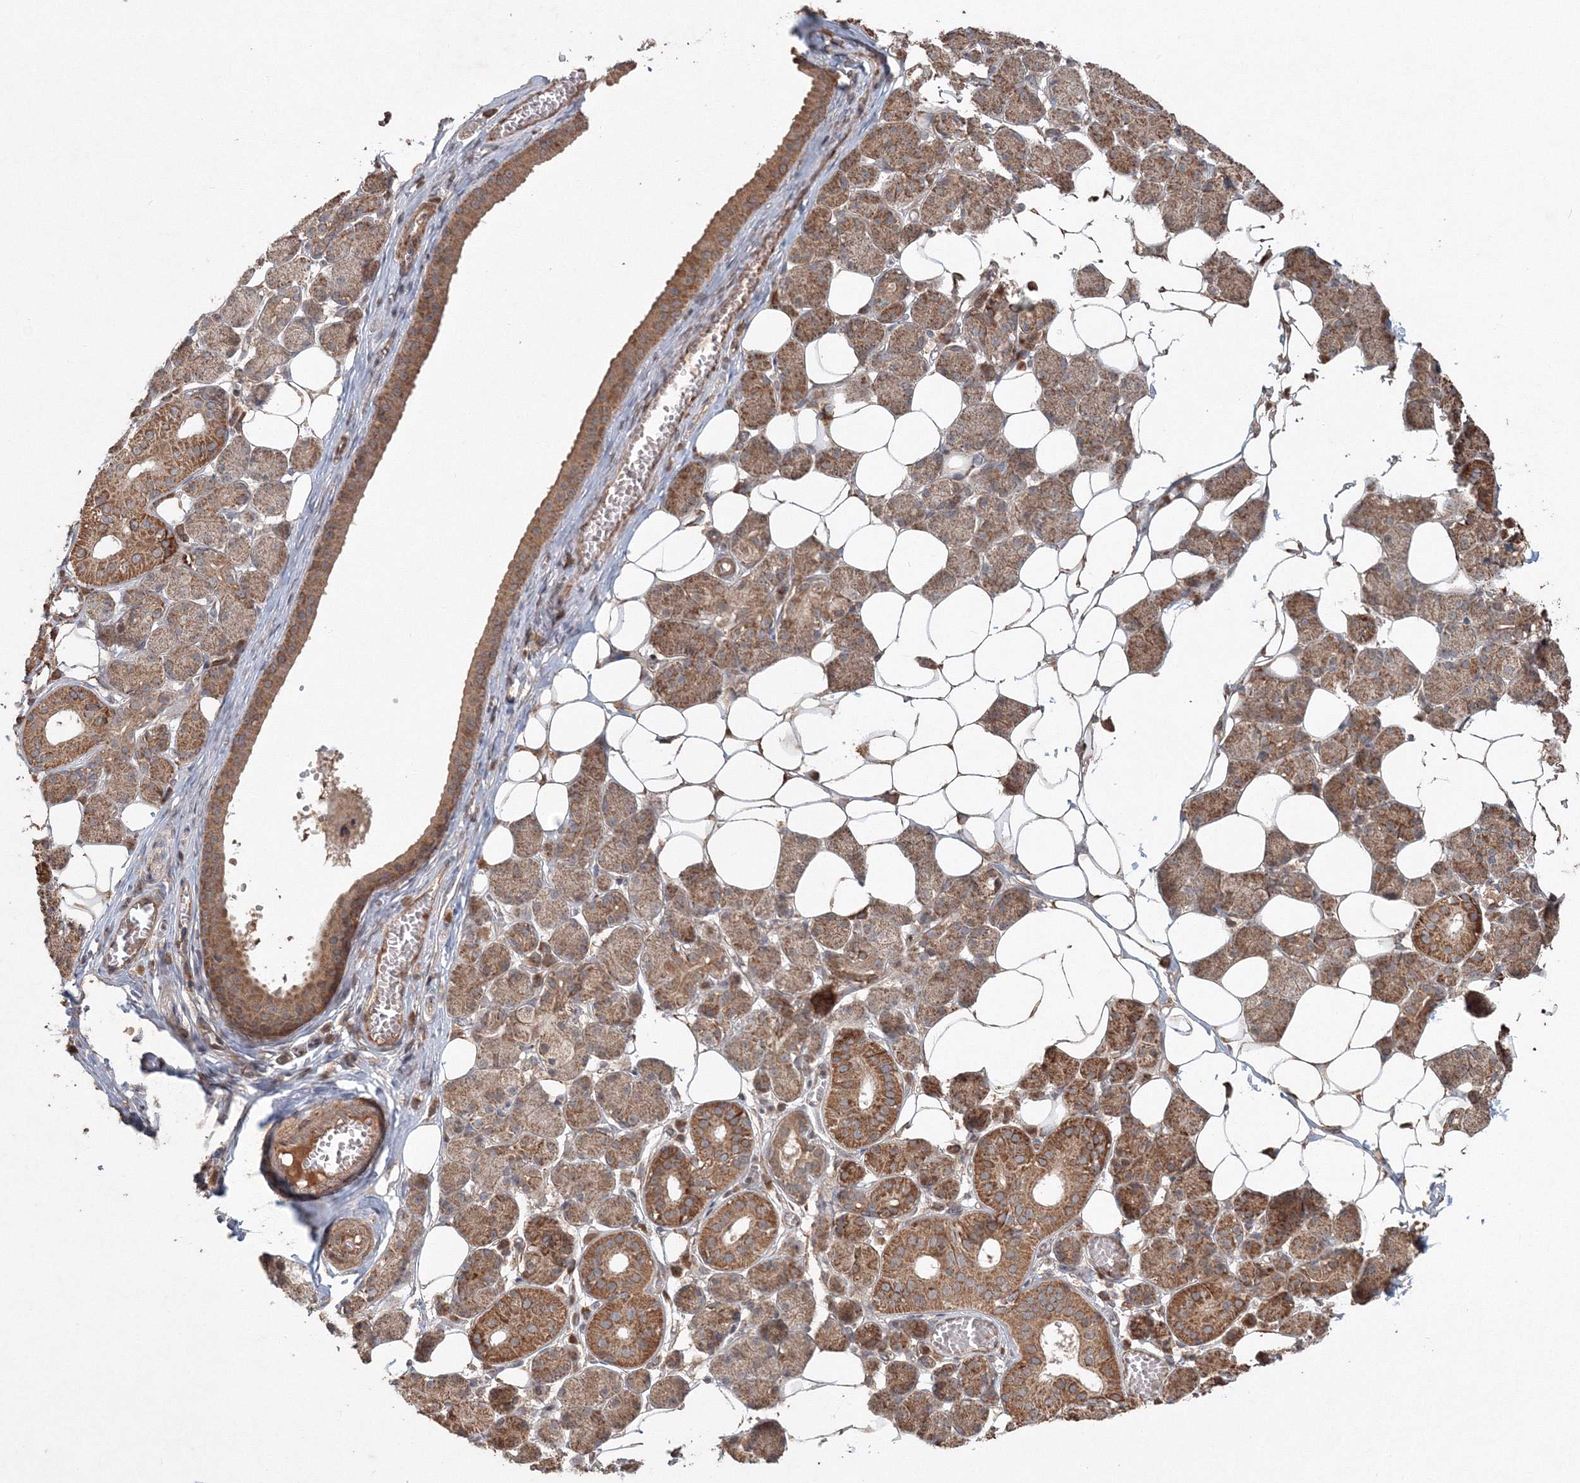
{"staining": {"intensity": "strong", "quantity": ">75%", "location": "cytoplasmic/membranous"}, "tissue": "salivary gland", "cell_type": "Glandular cells", "image_type": "normal", "snomed": [{"axis": "morphology", "description": "Normal tissue, NOS"}, {"axis": "topography", "description": "Salivary gland"}], "caption": "Immunohistochemistry (IHC) image of unremarkable salivary gland stained for a protein (brown), which shows high levels of strong cytoplasmic/membranous expression in about >75% of glandular cells.", "gene": "ANAPC16", "patient": {"sex": "female", "age": 33}}